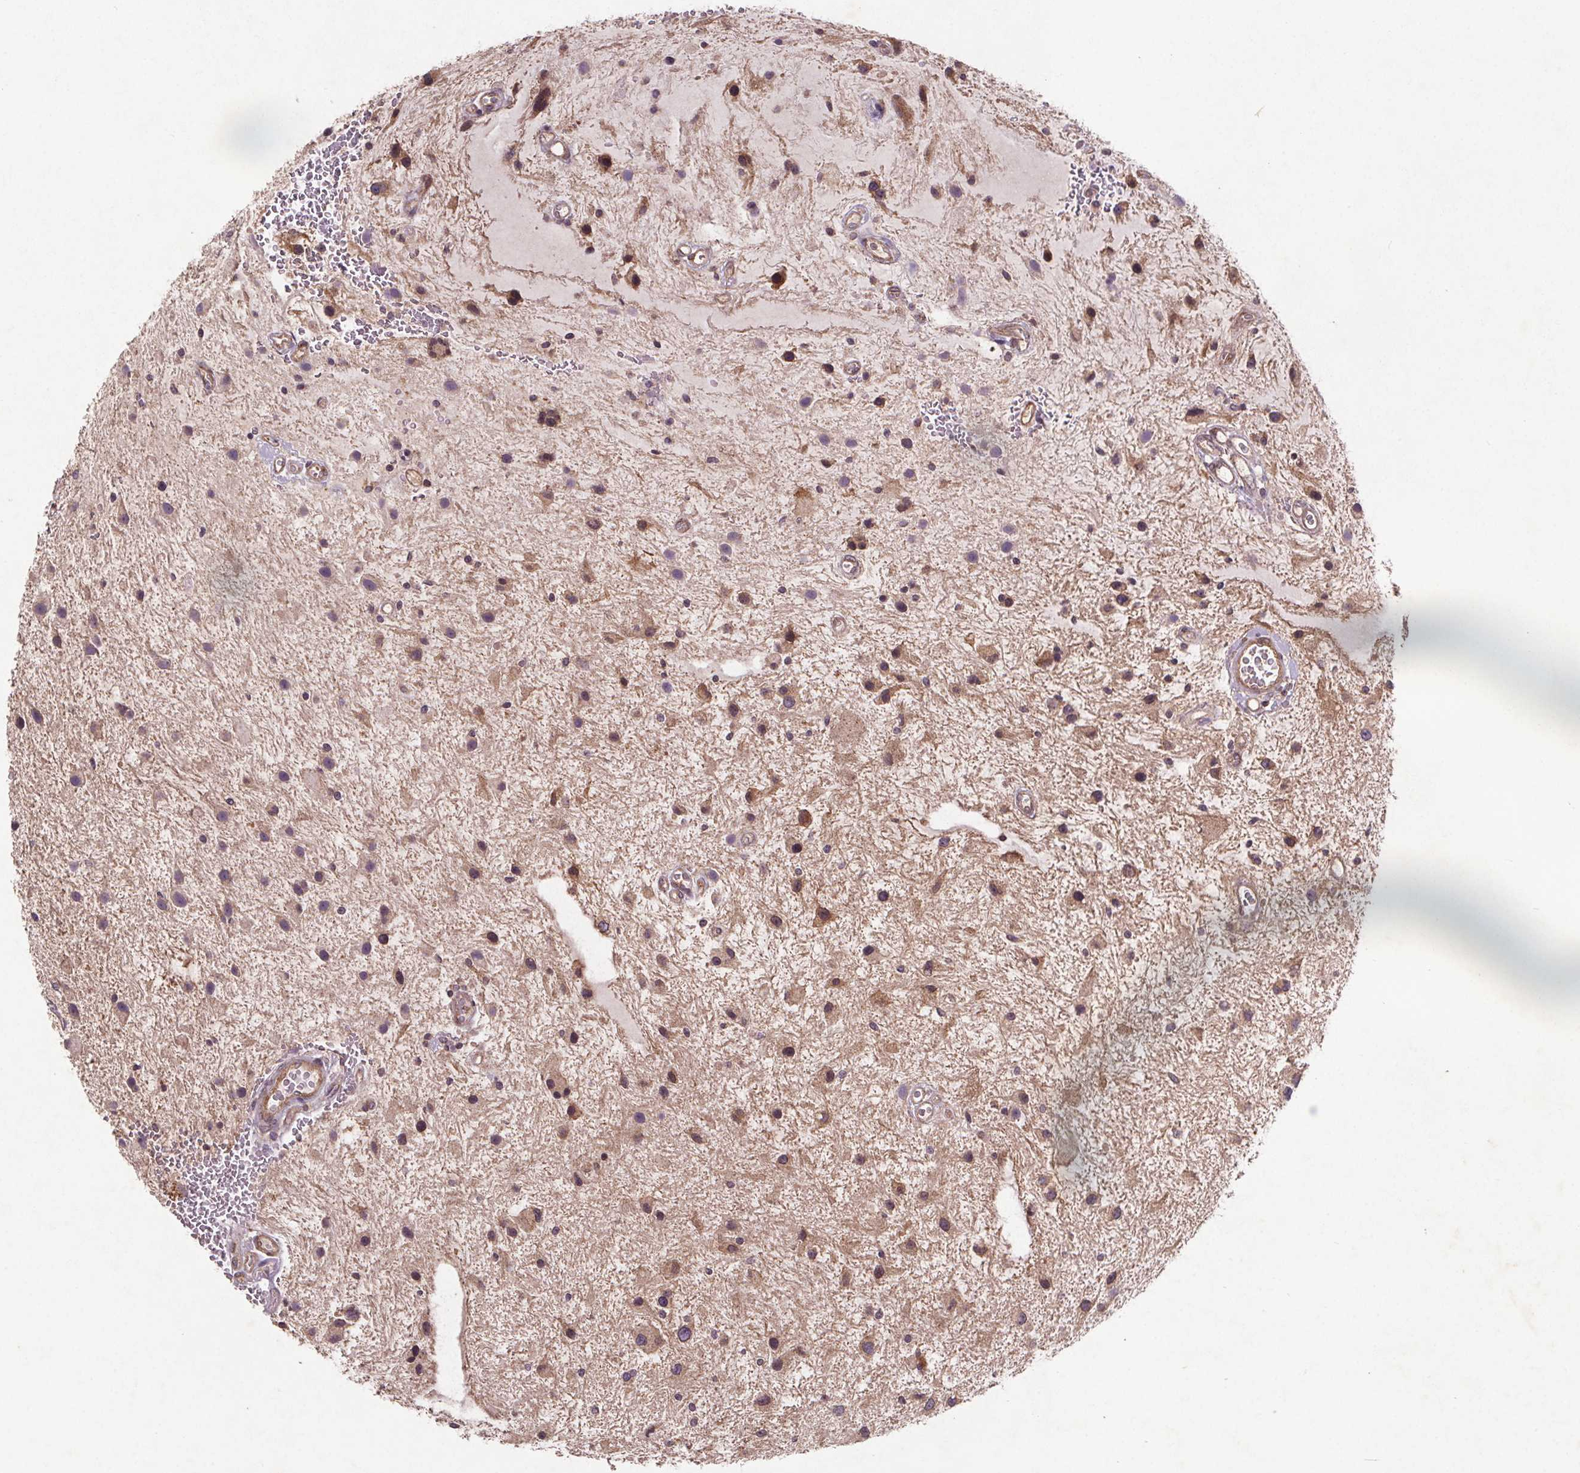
{"staining": {"intensity": "moderate", "quantity": "<25%", "location": "cytoplasmic/membranous"}, "tissue": "glioma", "cell_type": "Tumor cells", "image_type": "cancer", "snomed": [{"axis": "morphology", "description": "Glioma, malignant, Low grade"}, {"axis": "topography", "description": "Cerebellum"}], "caption": "Protein staining of low-grade glioma (malignant) tissue displays moderate cytoplasmic/membranous positivity in approximately <25% of tumor cells. The protein is shown in brown color, while the nuclei are stained blue.", "gene": "STRN3", "patient": {"sex": "female", "age": 14}}